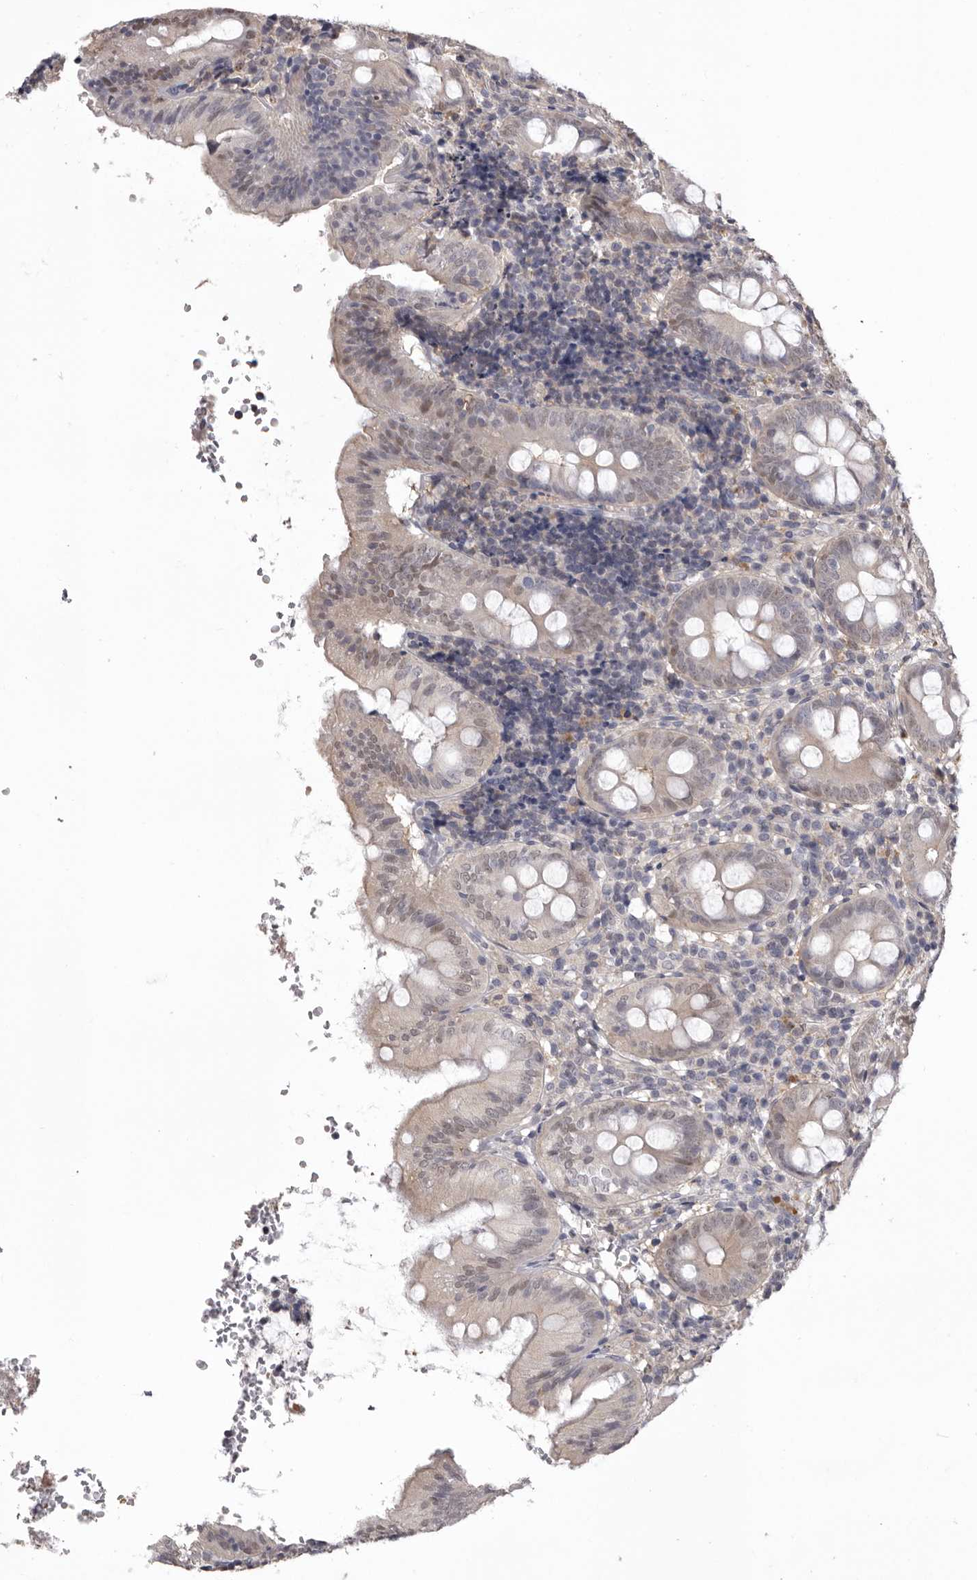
{"staining": {"intensity": "weak", "quantity": "<25%", "location": "cytoplasmic/membranous,nuclear"}, "tissue": "appendix", "cell_type": "Glandular cells", "image_type": "normal", "snomed": [{"axis": "morphology", "description": "Normal tissue, NOS"}, {"axis": "topography", "description": "Appendix"}], "caption": "Immunohistochemical staining of normal human appendix displays no significant staining in glandular cells. (IHC, brightfield microscopy, high magnification).", "gene": "MDH1", "patient": {"sex": "male", "age": 8}}